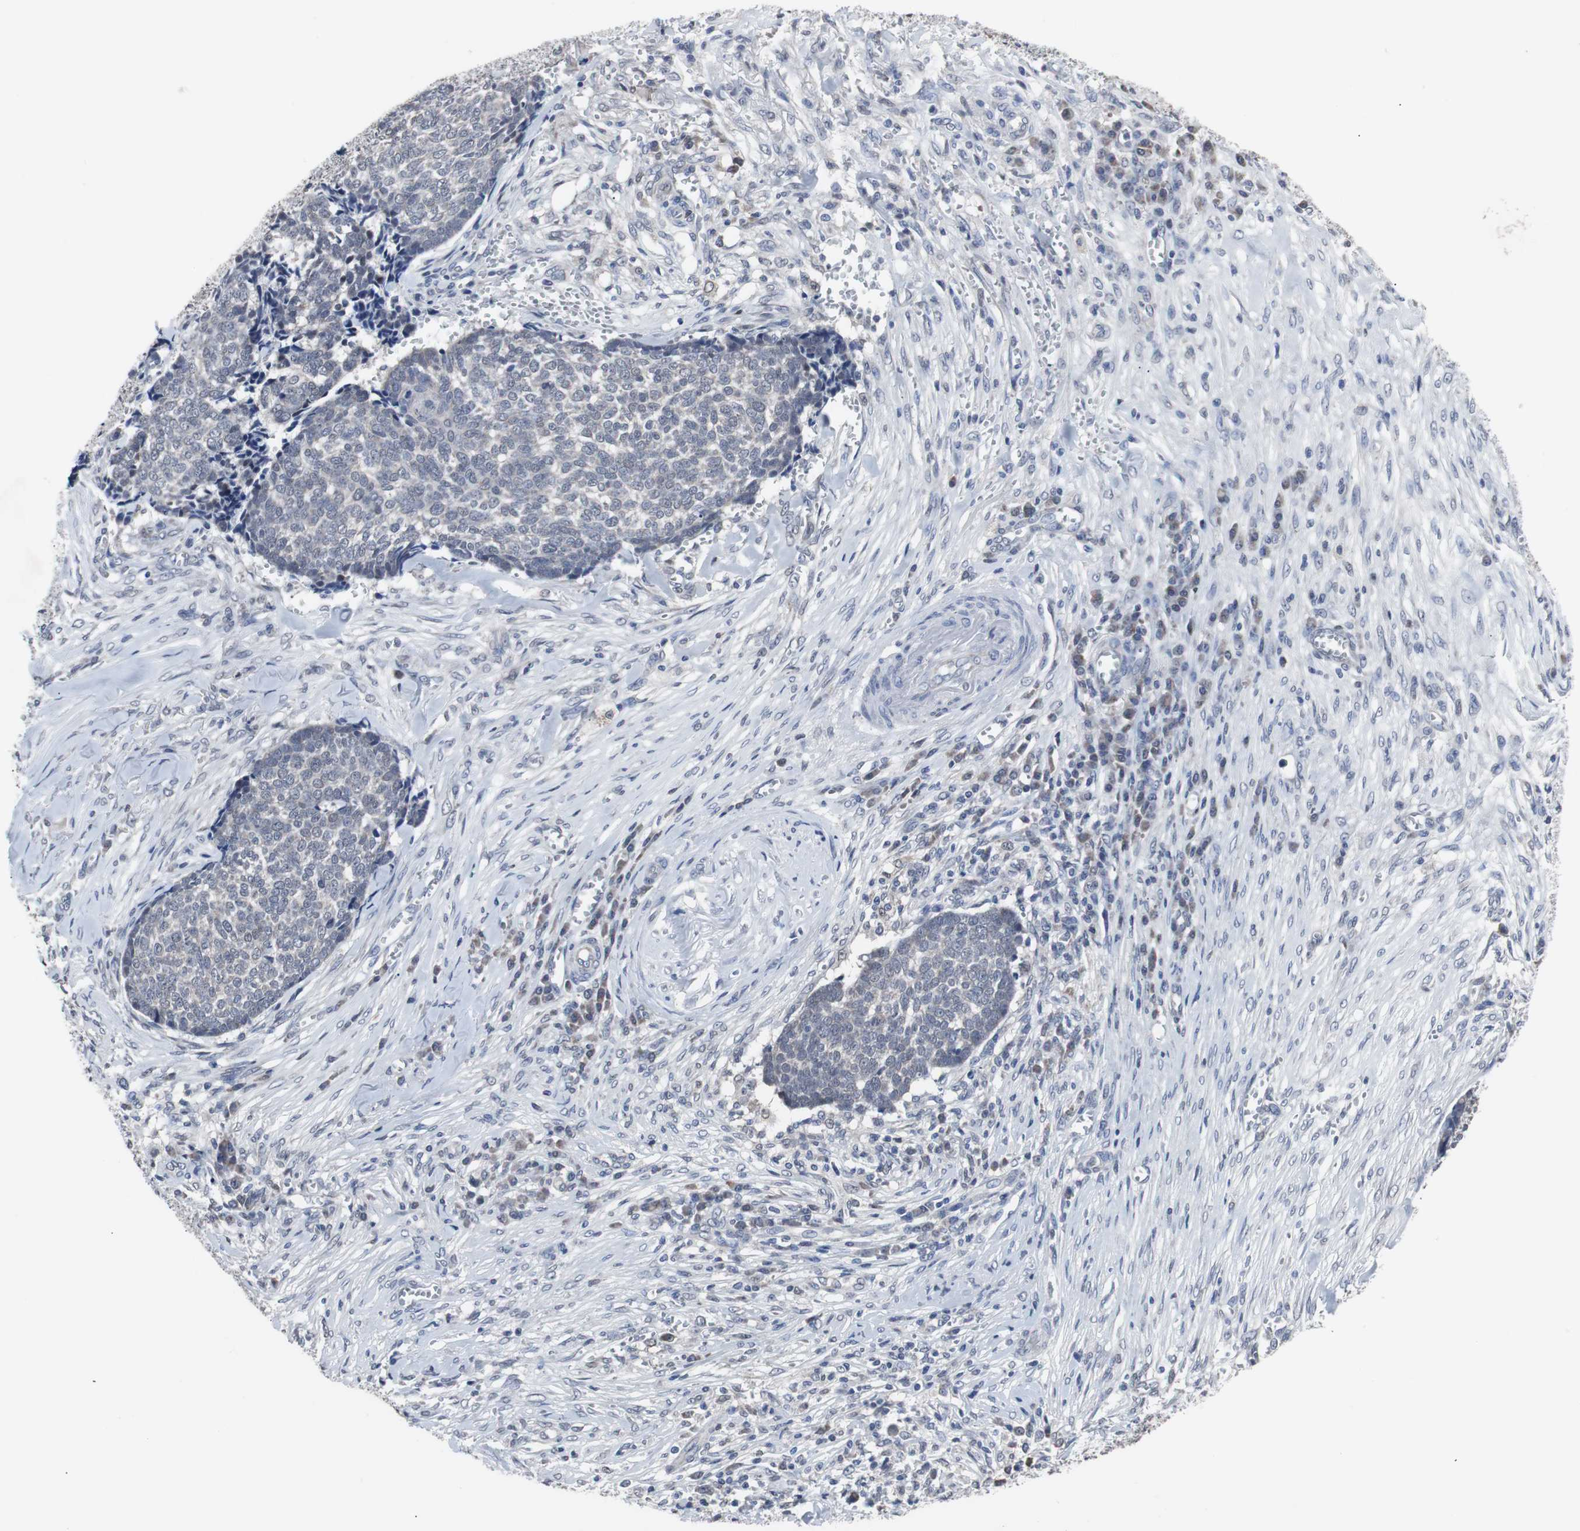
{"staining": {"intensity": "negative", "quantity": "none", "location": "none"}, "tissue": "skin cancer", "cell_type": "Tumor cells", "image_type": "cancer", "snomed": [{"axis": "morphology", "description": "Basal cell carcinoma"}, {"axis": "topography", "description": "Skin"}], "caption": "A high-resolution micrograph shows immunohistochemistry staining of basal cell carcinoma (skin), which reveals no significant staining in tumor cells. (DAB immunohistochemistry (IHC), high magnification).", "gene": "RBM47", "patient": {"sex": "male", "age": 84}}